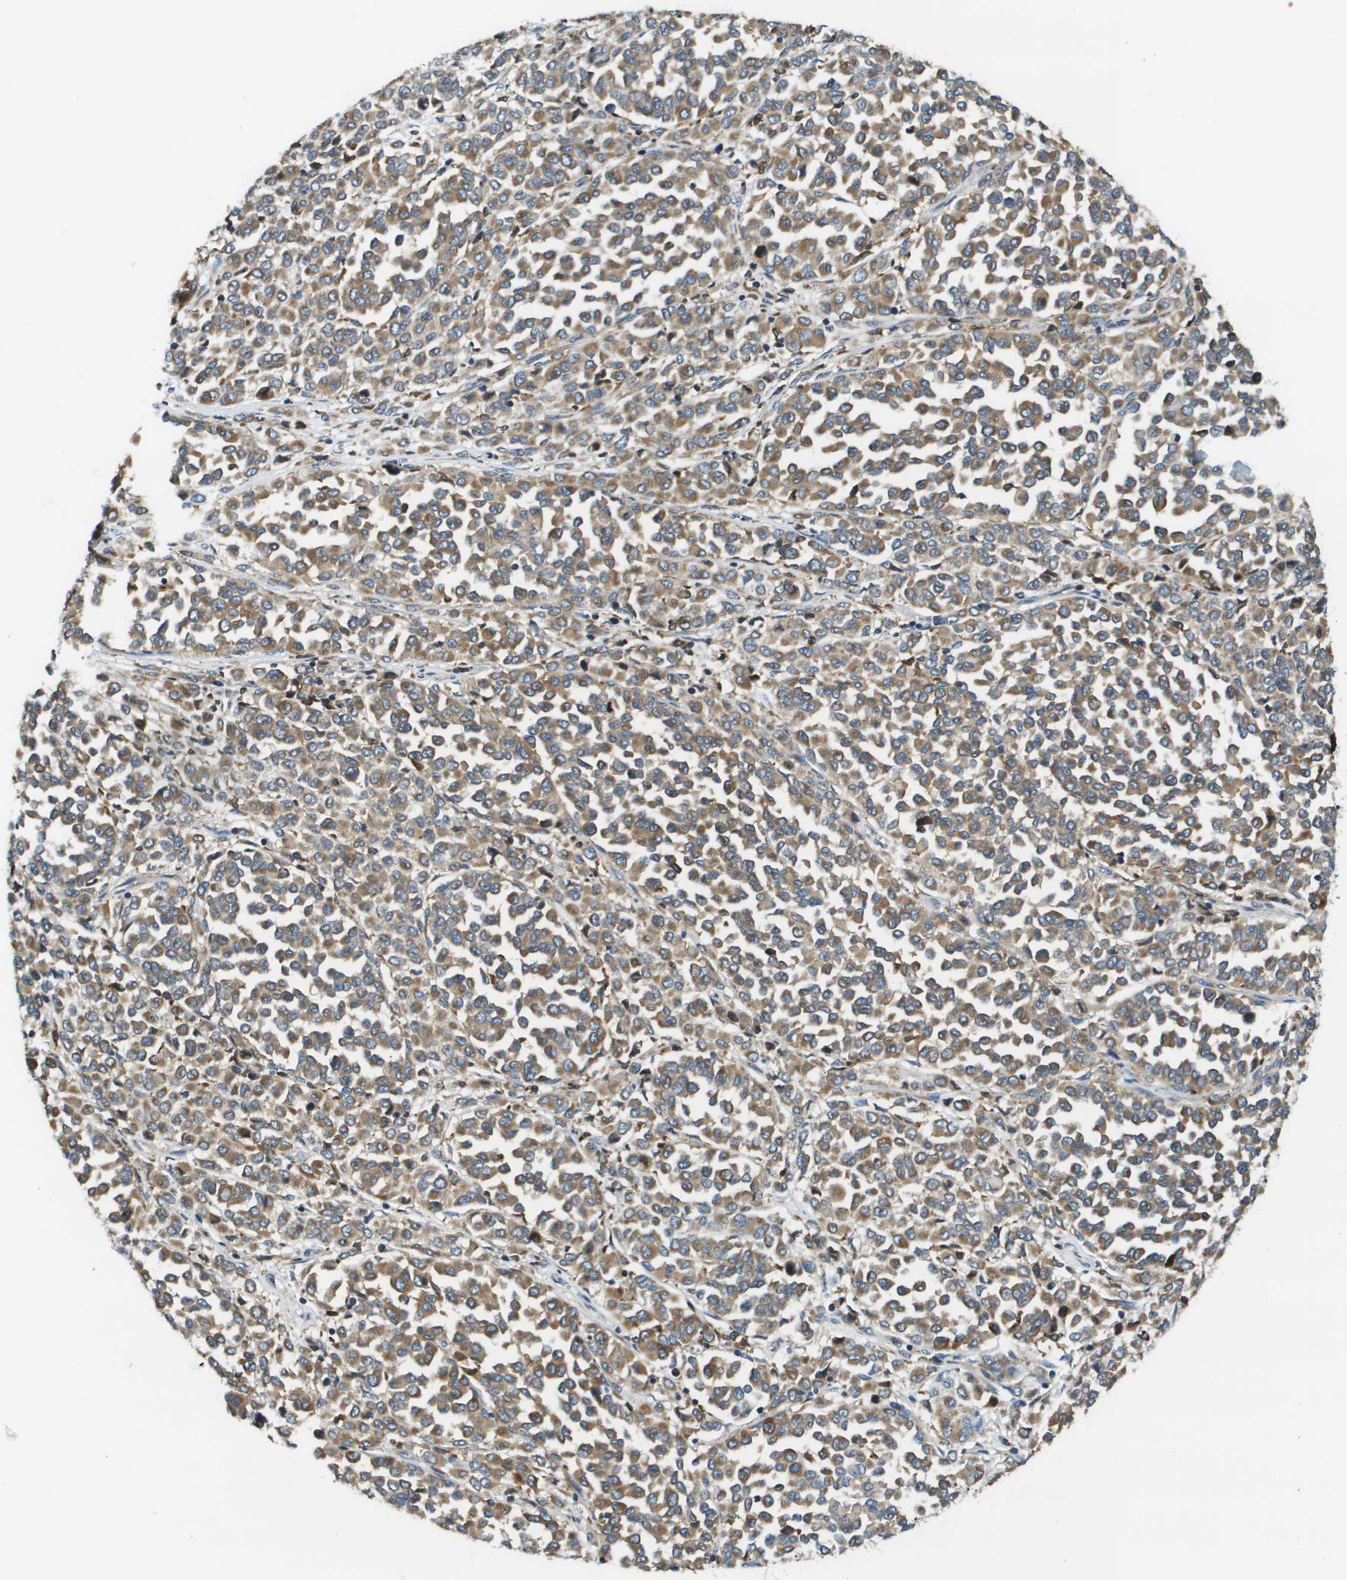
{"staining": {"intensity": "weak", "quantity": "<25%", "location": "cytoplasmic/membranous"}, "tissue": "melanoma", "cell_type": "Tumor cells", "image_type": "cancer", "snomed": [{"axis": "morphology", "description": "Malignant melanoma, Metastatic site"}, {"axis": "topography", "description": "Pancreas"}], "caption": "The micrograph displays no significant staining in tumor cells of malignant melanoma (metastatic site).", "gene": "CNPY3", "patient": {"sex": "female", "age": 30}}